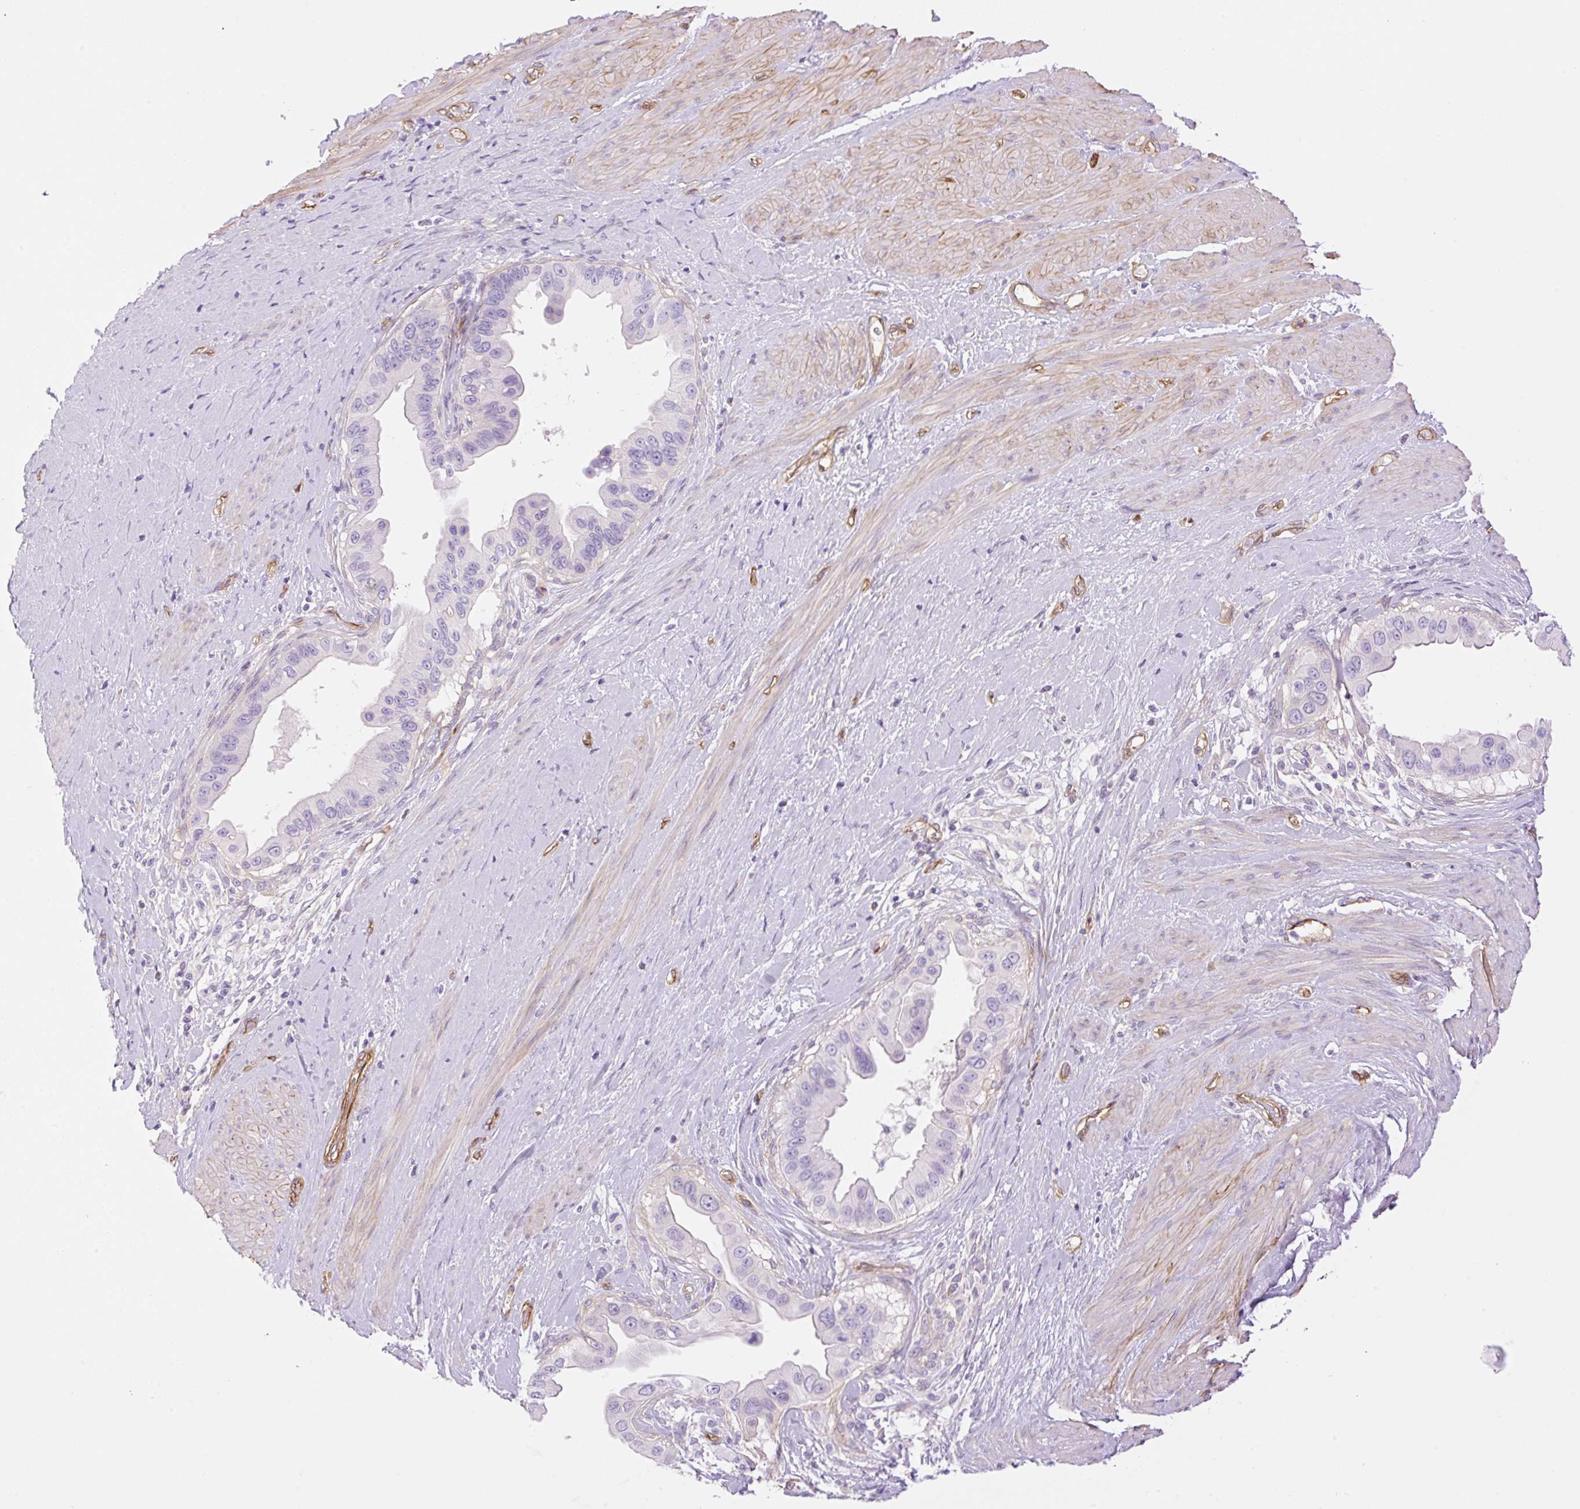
{"staining": {"intensity": "negative", "quantity": "none", "location": "none"}, "tissue": "pancreatic cancer", "cell_type": "Tumor cells", "image_type": "cancer", "snomed": [{"axis": "morphology", "description": "Adenocarcinoma, NOS"}, {"axis": "topography", "description": "Pancreas"}], "caption": "Tumor cells show no significant staining in adenocarcinoma (pancreatic).", "gene": "EHD3", "patient": {"sex": "female", "age": 56}}